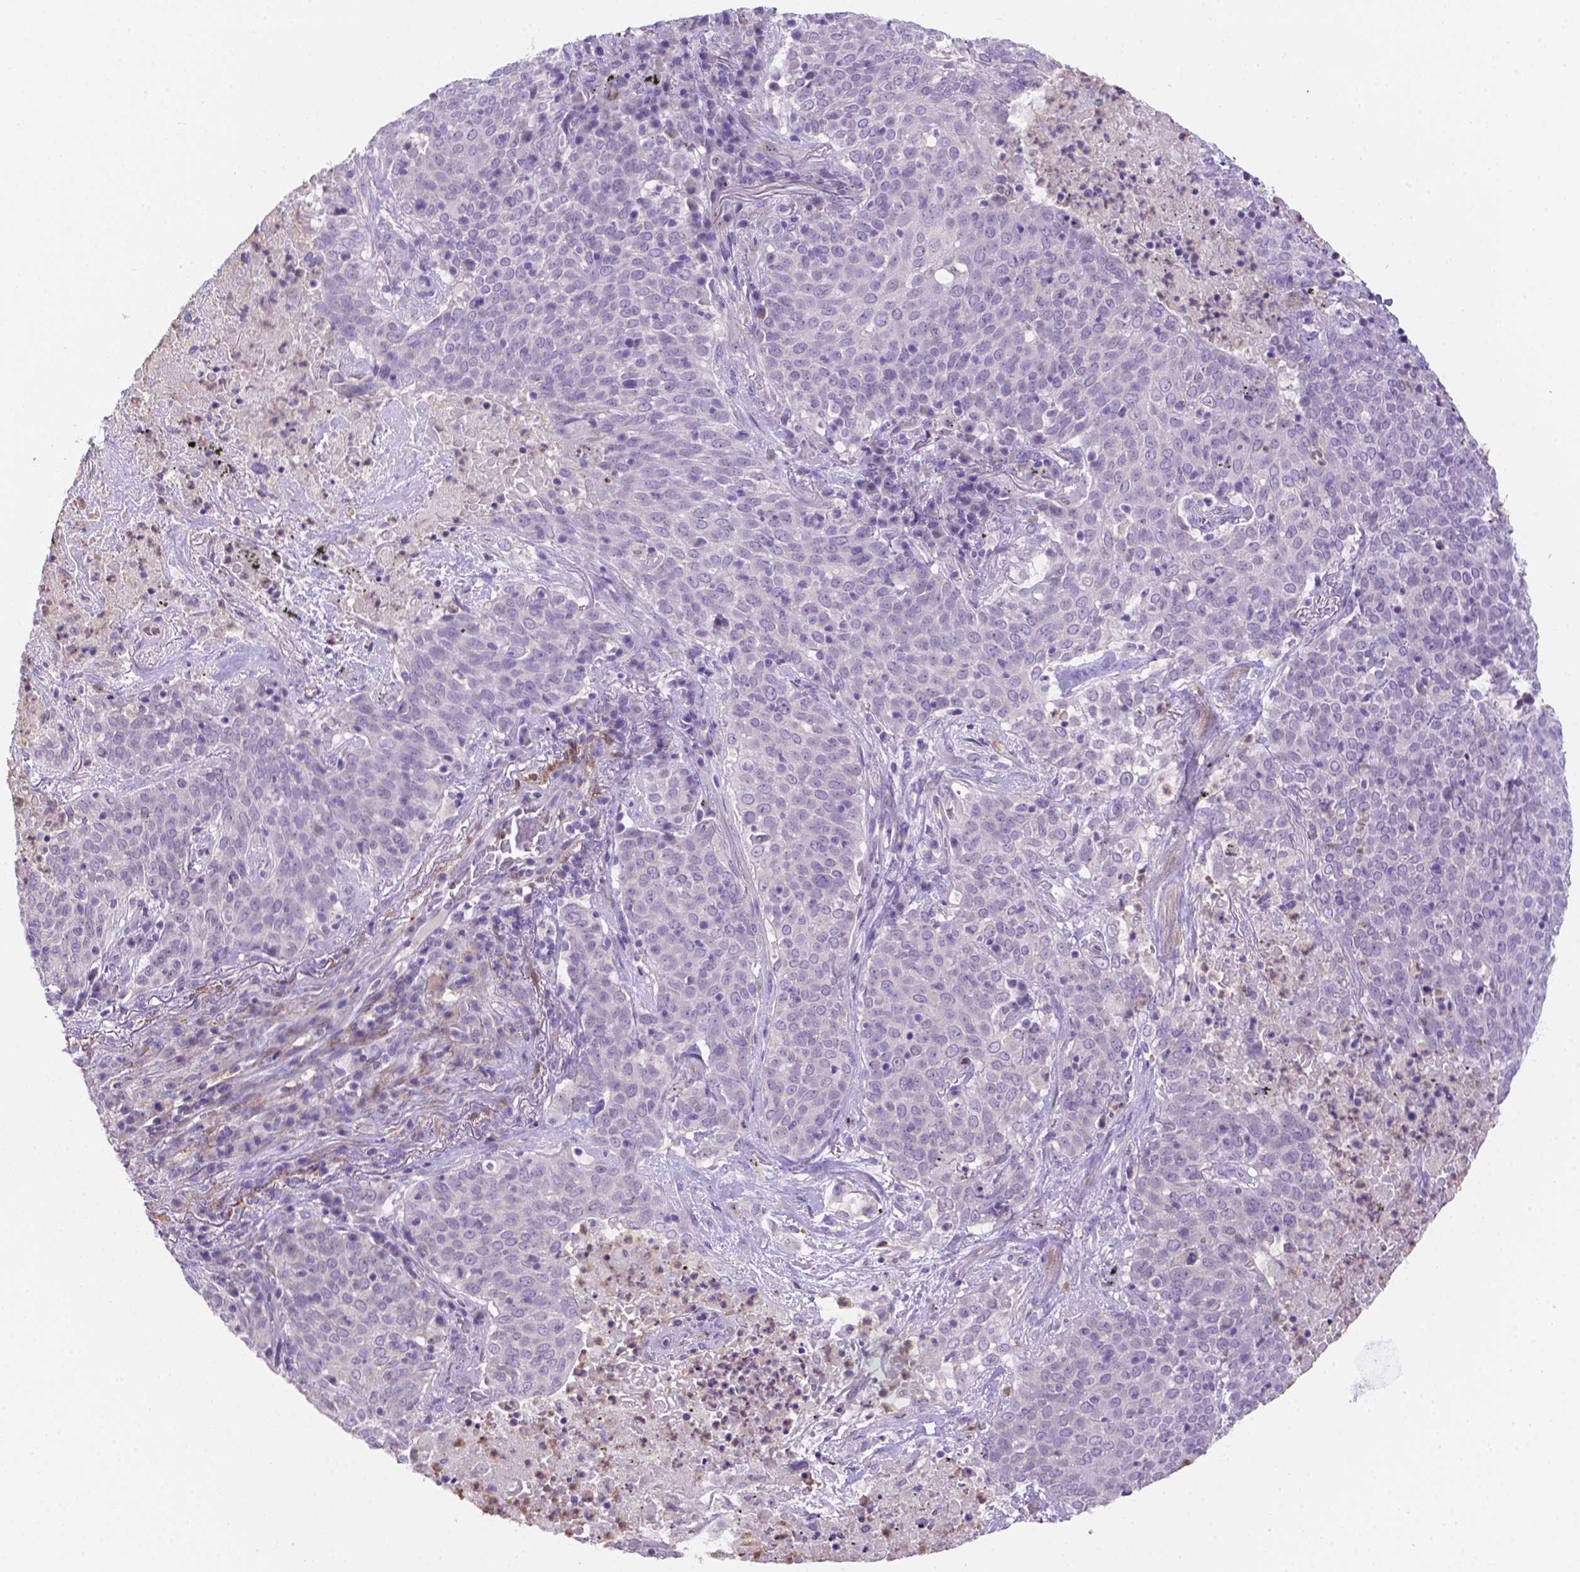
{"staining": {"intensity": "negative", "quantity": "none", "location": "none"}, "tissue": "lung cancer", "cell_type": "Tumor cells", "image_type": "cancer", "snomed": [{"axis": "morphology", "description": "Squamous cell carcinoma, NOS"}, {"axis": "topography", "description": "Lung"}], "caption": "This is an immunohistochemistry micrograph of squamous cell carcinoma (lung). There is no positivity in tumor cells.", "gene": "NXPE2", "patient": {"sex": "male", "age": 82}}